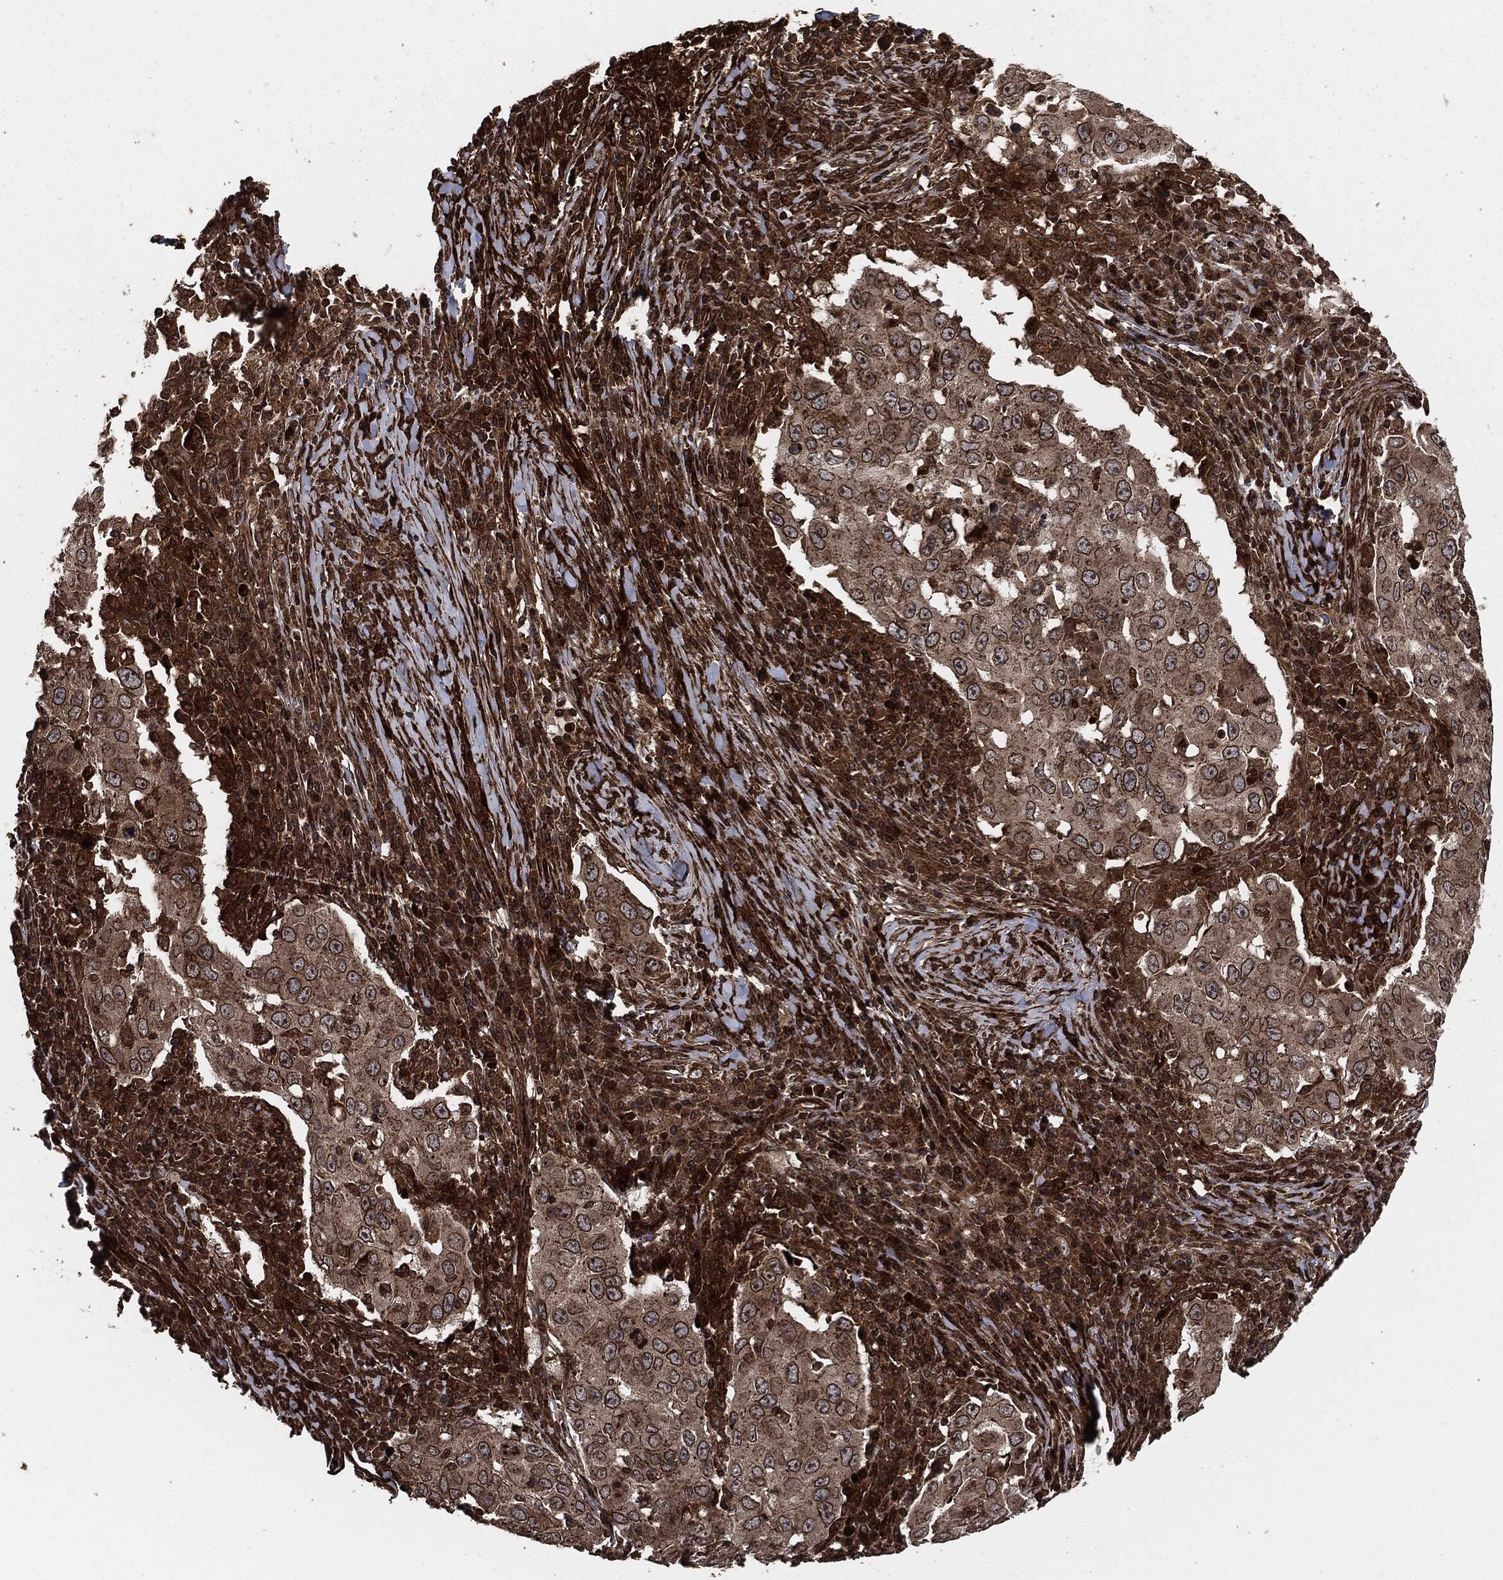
{"staining": {"intensity": "moderate", "quantity": ">75%", "location": "cytoplasmic/membranous,nuclear"}, "tissue": "lung cancer", "cell_type": "Tumor cells", "image_type": "cancer", "snomed": [{"axis": "morphology", "description": "Adenocarcinoma, NOS"}, {"axis": "topography", "description": "Lung"}], "caption": "Adenocarcinoma (lung) stained with immunohistochemistry (IHC) reveals moderate cytoplasmic/membranous and nuclear staining in about >75% of tumor cells. The protein of interest is stained brown, and the nuclei are stained in blue (DAB (3,3'-diaminobenzidine) IHC with brightfield microscopy, high magnification).", "gene": "IFIT1", "patient": {"sex": "male", "age": 73}}